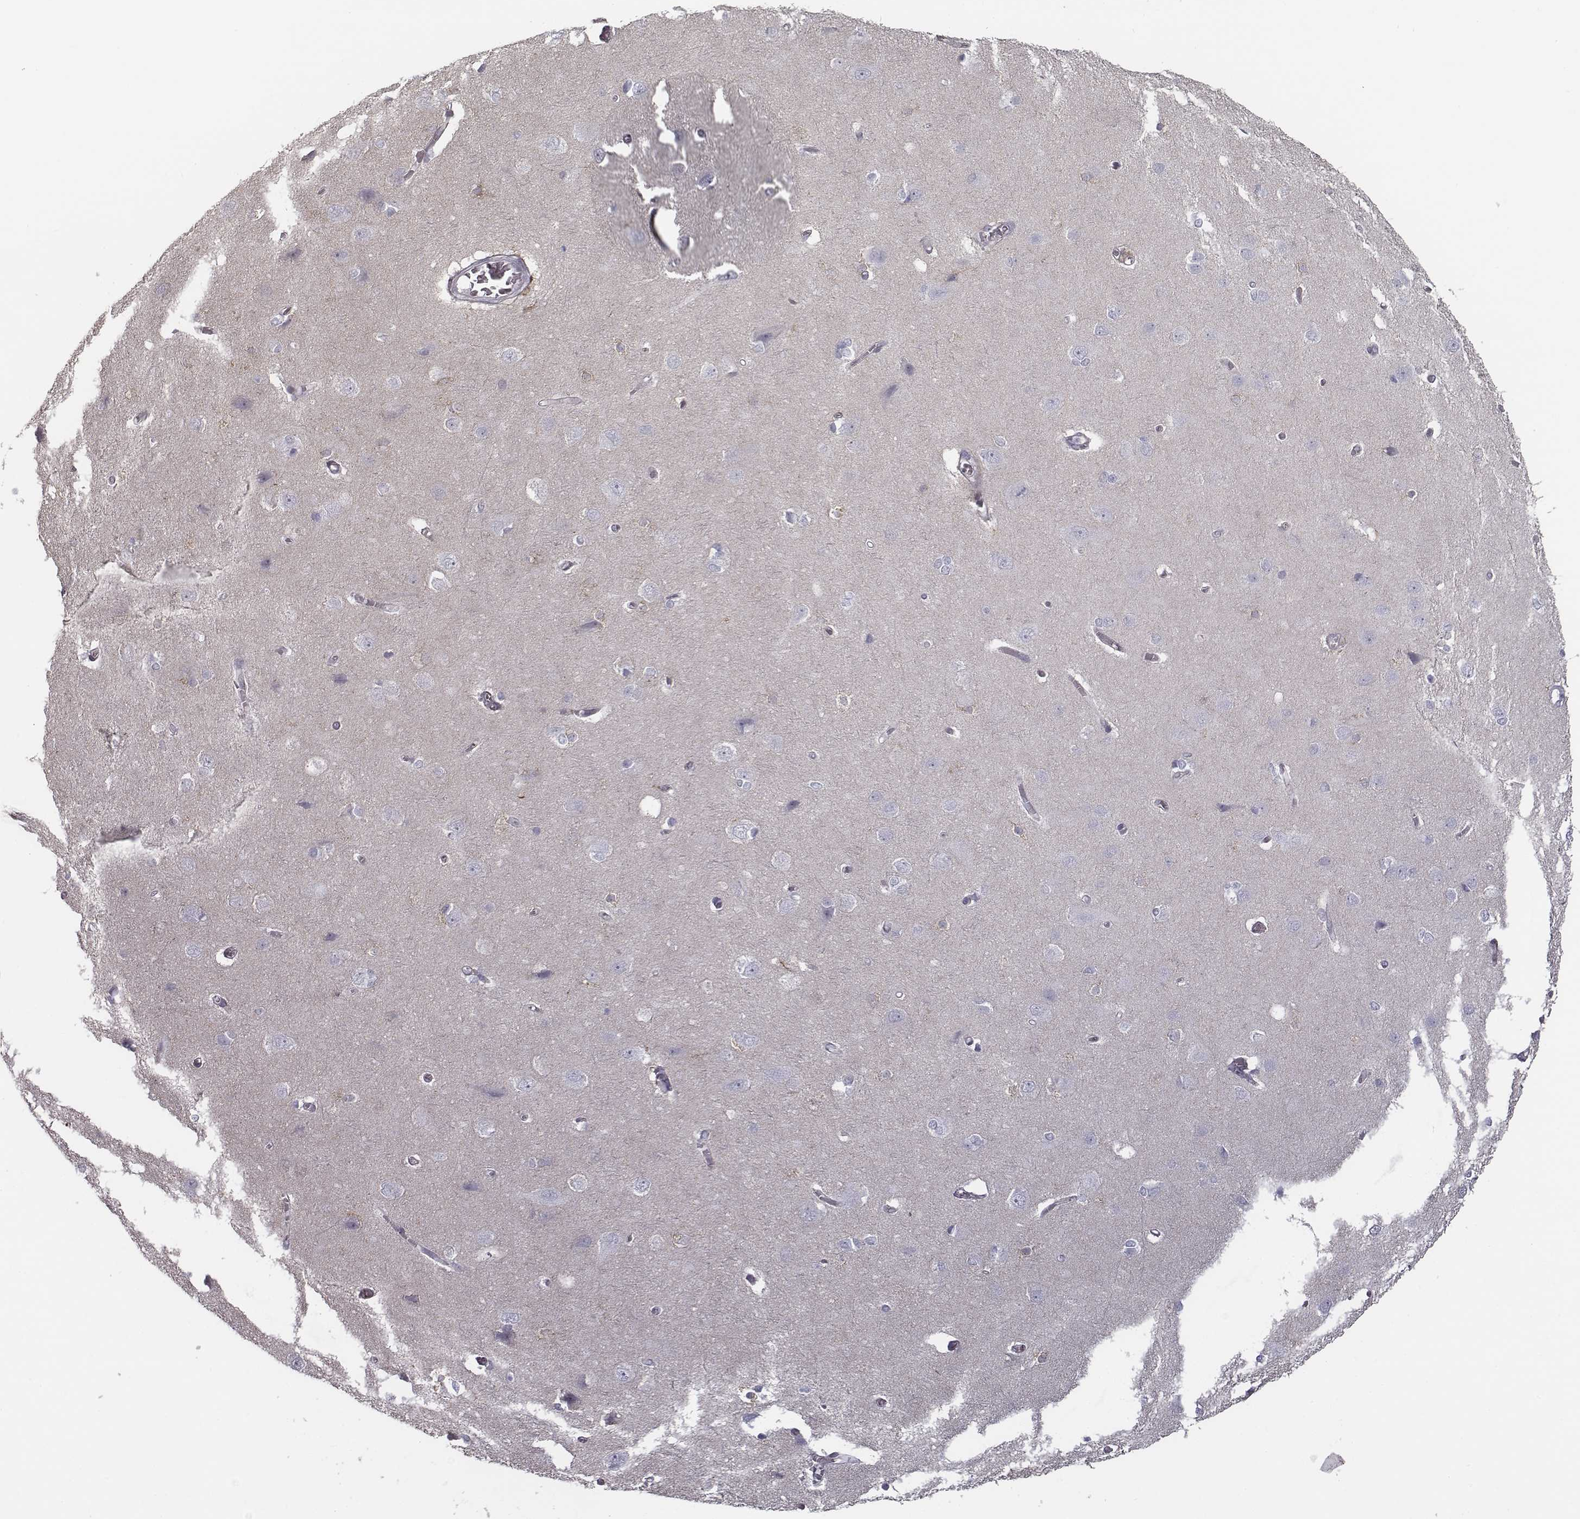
{"staining": {"intensity": "negative", "quantity": "none", "location": "none"}, "tissue": "cerebral cortex", "cell_type": "Endothelial cells", "image_type": "normal", "snomed": [{"axis": "morphology", "description": "Normal tissue, NOS"}, {"axis": "topography", "description": "Cerebral cortex"}], "caption": "This is an immunohistochemistry micrograph of benign cerebral cortex. There is no staining in endothelial cells.", "gene": "SEPTIN14", "patient": {"sex": "male", "age": 37}}